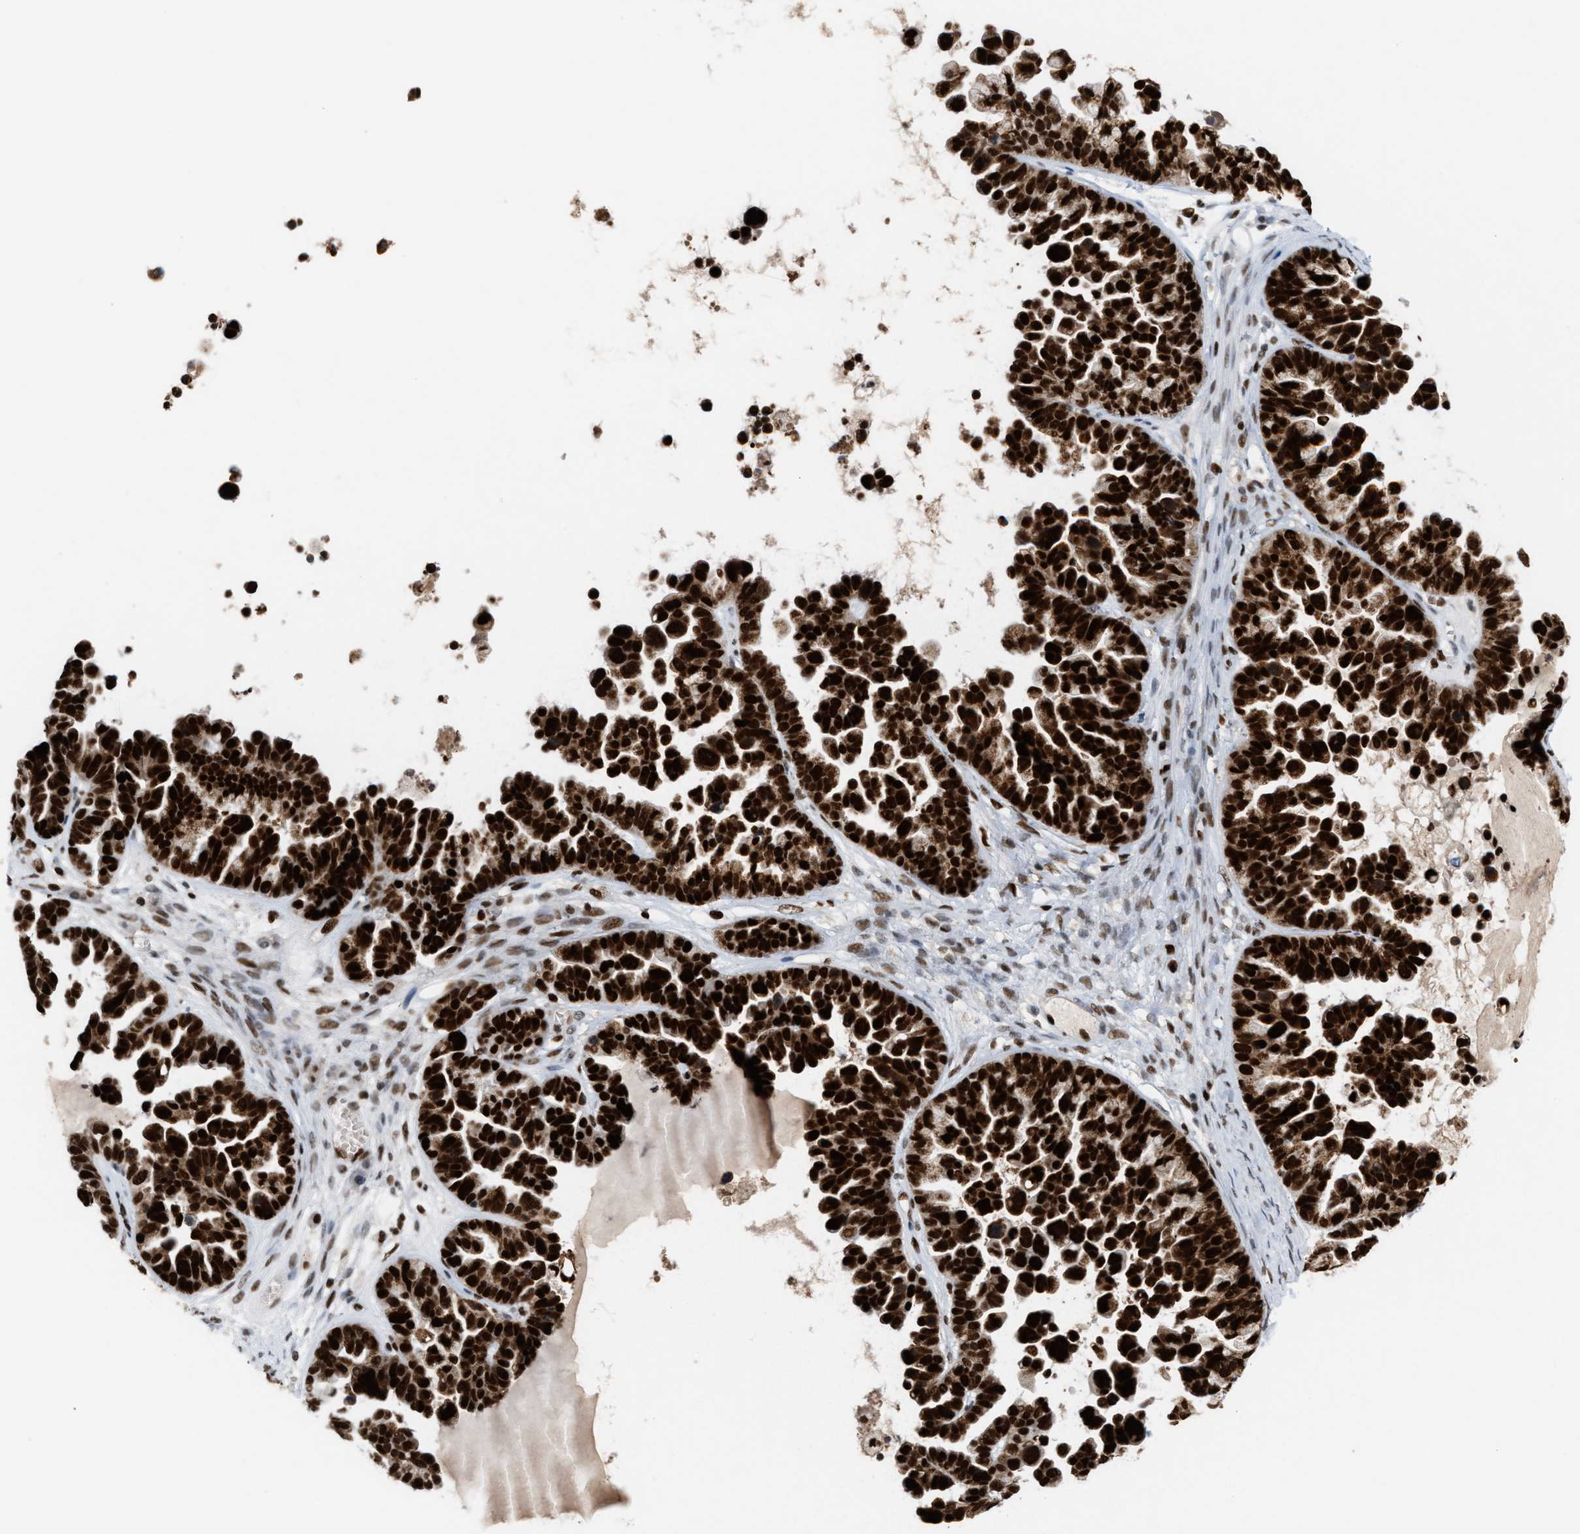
{"staining": {"intensity": "strong", "quantity": ">75%", "location": "nuclear"}, "tissue": "ovarian cancer", "cell_type": "Tumor cells", "image_type": "cancer", "snomed": [{"axis": "morphology", "description": "Cystadenocarcinoma, serous, NOS"}, {"axis": "topography", "description": "Ovary"}], "caption": "Protein staining of ovarian cancer tissue exhibits strong nuclear positivity in about >75% of tumor cells.", "gene": "RNASEK-C17orf49", "patient": {"sex": "female", "age": 56}}